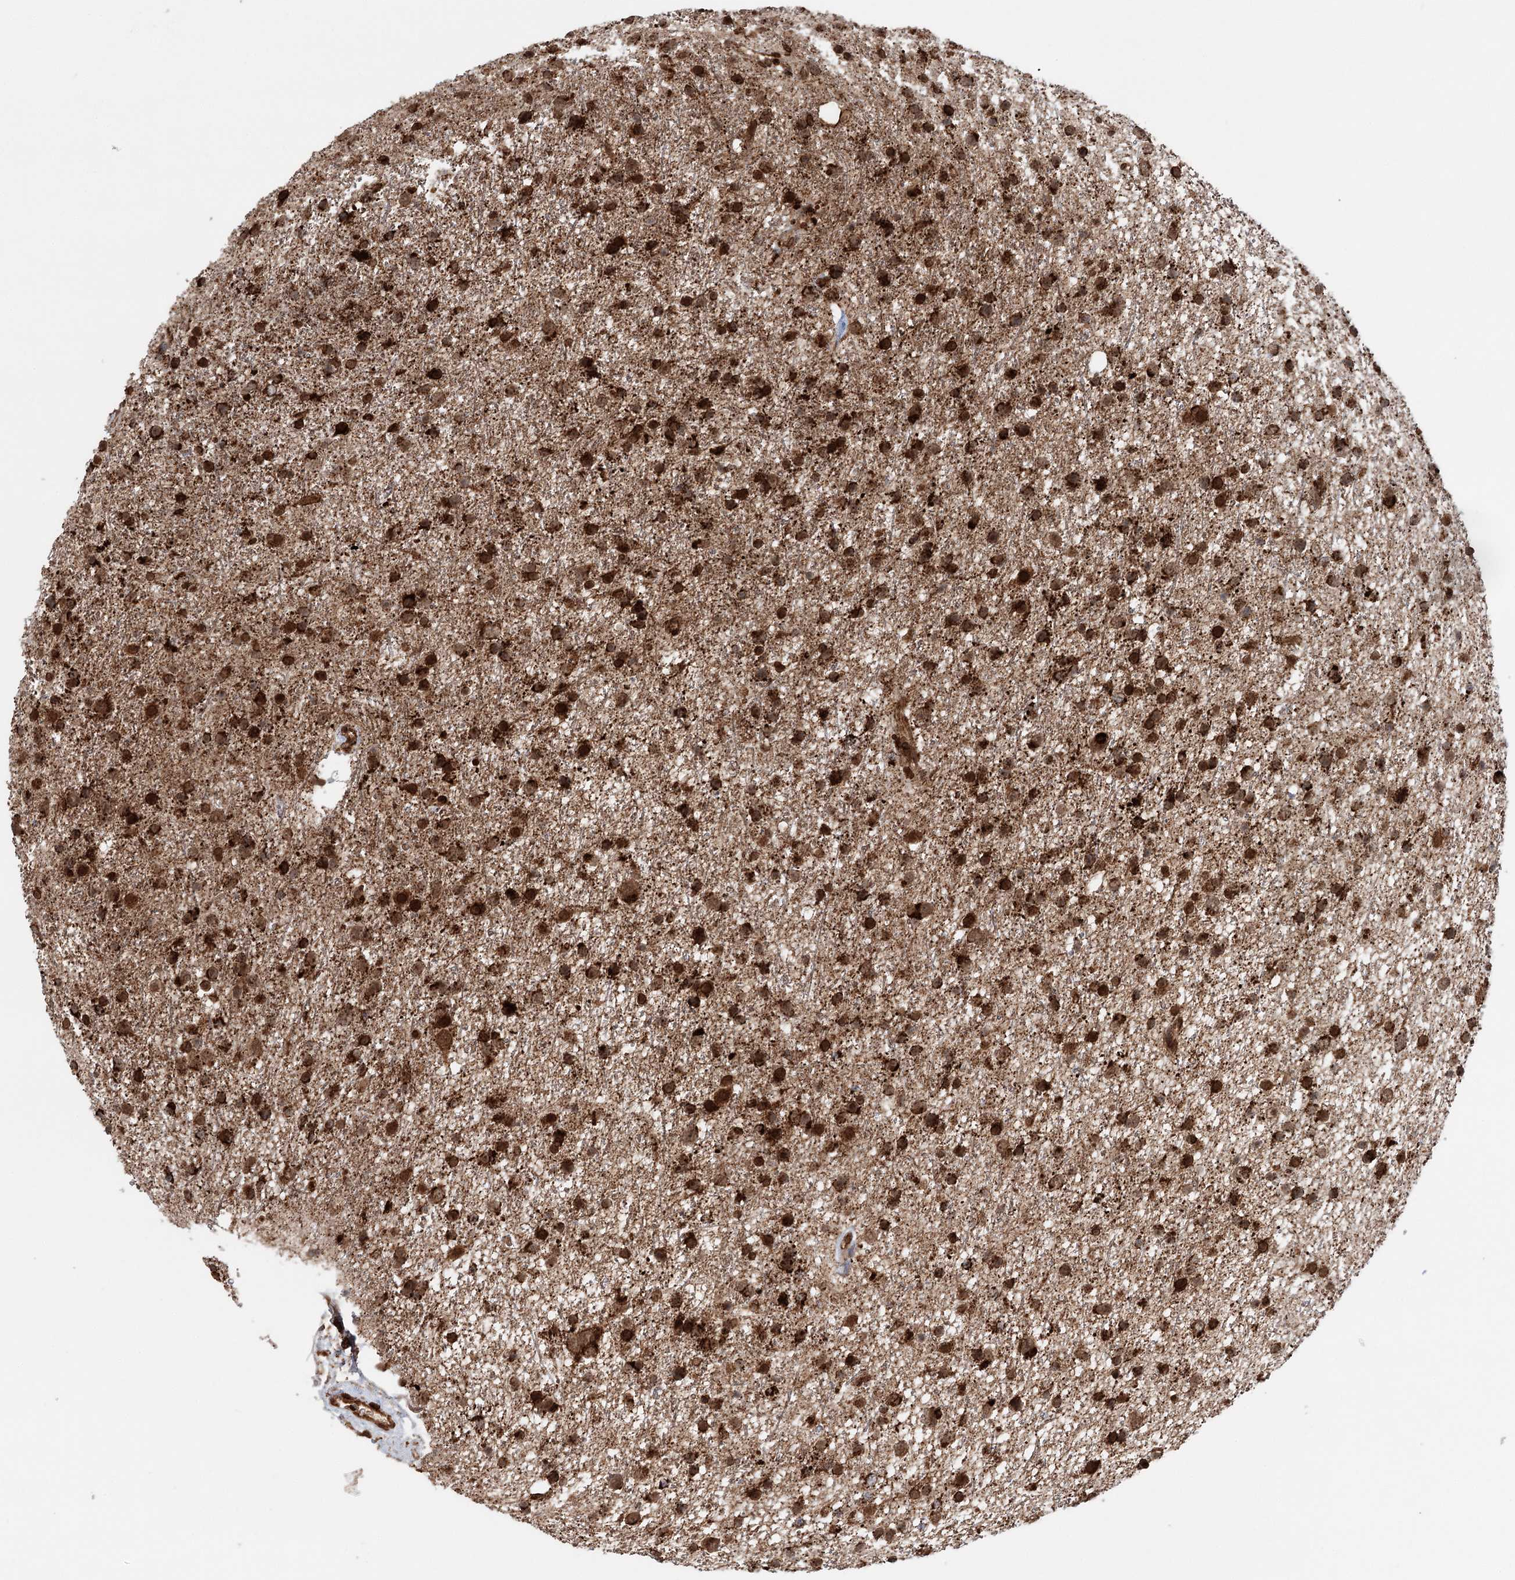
{"staining": {"intensity": "strong", "quantity": ">75%", "location": "cytoplasmic/membranous,nuclear"}, "tissue": "glioma", "cell_type": "Tumor cells", "image_type": "cancer", "snomed": [{"axis": "morphology", "description": "Glioma, malignant, Low grade"}, {"axis": "topography", "description": "Cerebral cortex"}], "caption": "Immunohistochemical staining of human glioma reveals high levels of strong cytoplasmic/membranous and nuclear staining in approximately >75% of tumor cells. The staining was performed using DAB, with brown indicating positive protein expression. Nuclei are stained blue with hematoxylin.", "gene": "BCKDHA", "patient": {"sex": "female", "age": 39}}